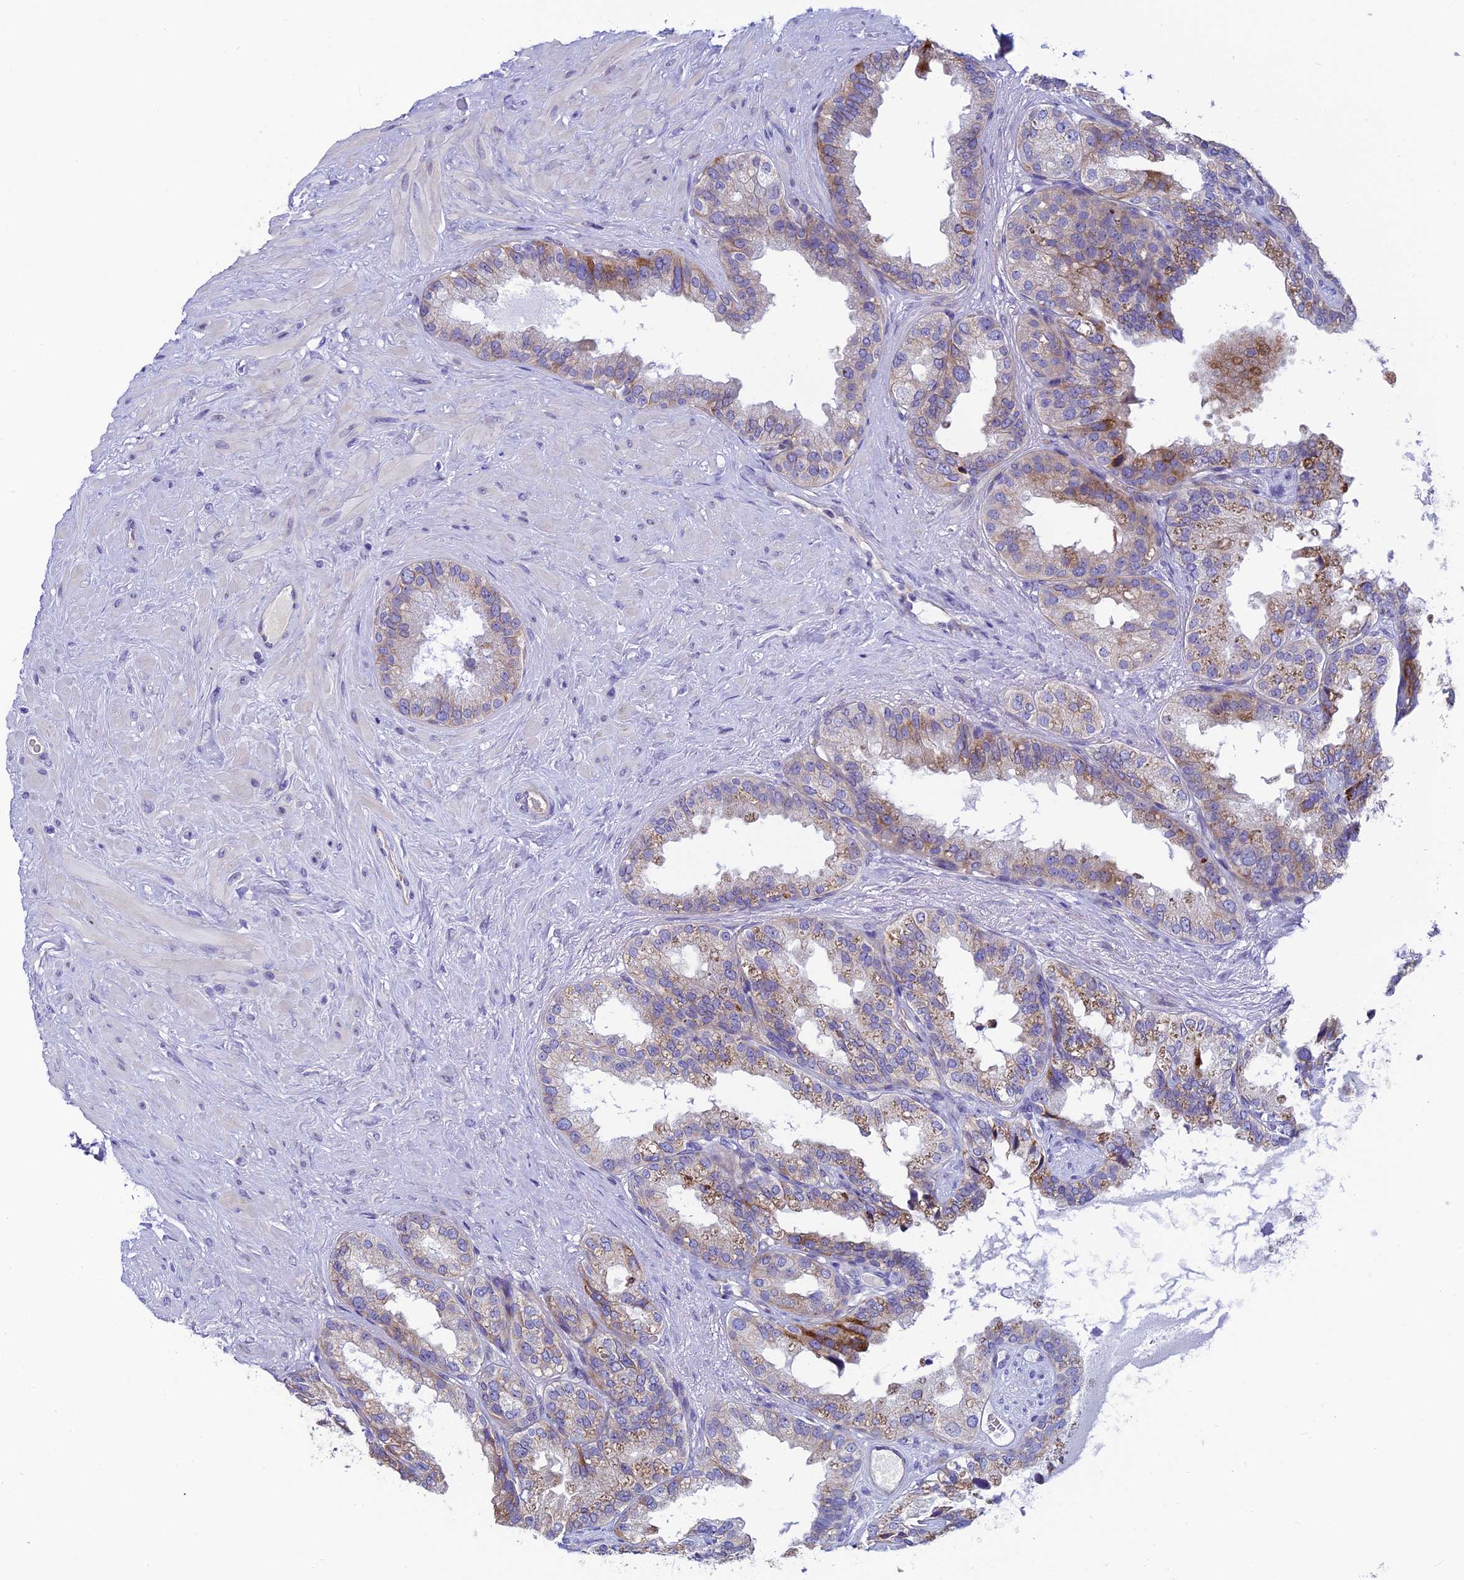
{"staining": {"intensity": "weak", "quantity": "25%-75%", "location": "cytoplasmic/membranous"}, "tissue": "seminal vesicle", "cell_type": "Glandular cells", "image_type": "normal", "snomed": [{"axis": "morphology", "description": "Normal tissue, NOS"}, {"axis": "topography", "description": "Seminal veicle"}], "caption": "Immunohistochemical staining of normal human seminal vesicle exhibits weak cytoplasmic/membranous protein positivity in approximately 25%-75% of glandular cells. The staining is performed using DAB brown chromogen to label protein expression. The nuclei are counter-stained blue using hematoxylin.", "gene": "MACIR", "patient": {"sex": "male", "age": 80}}